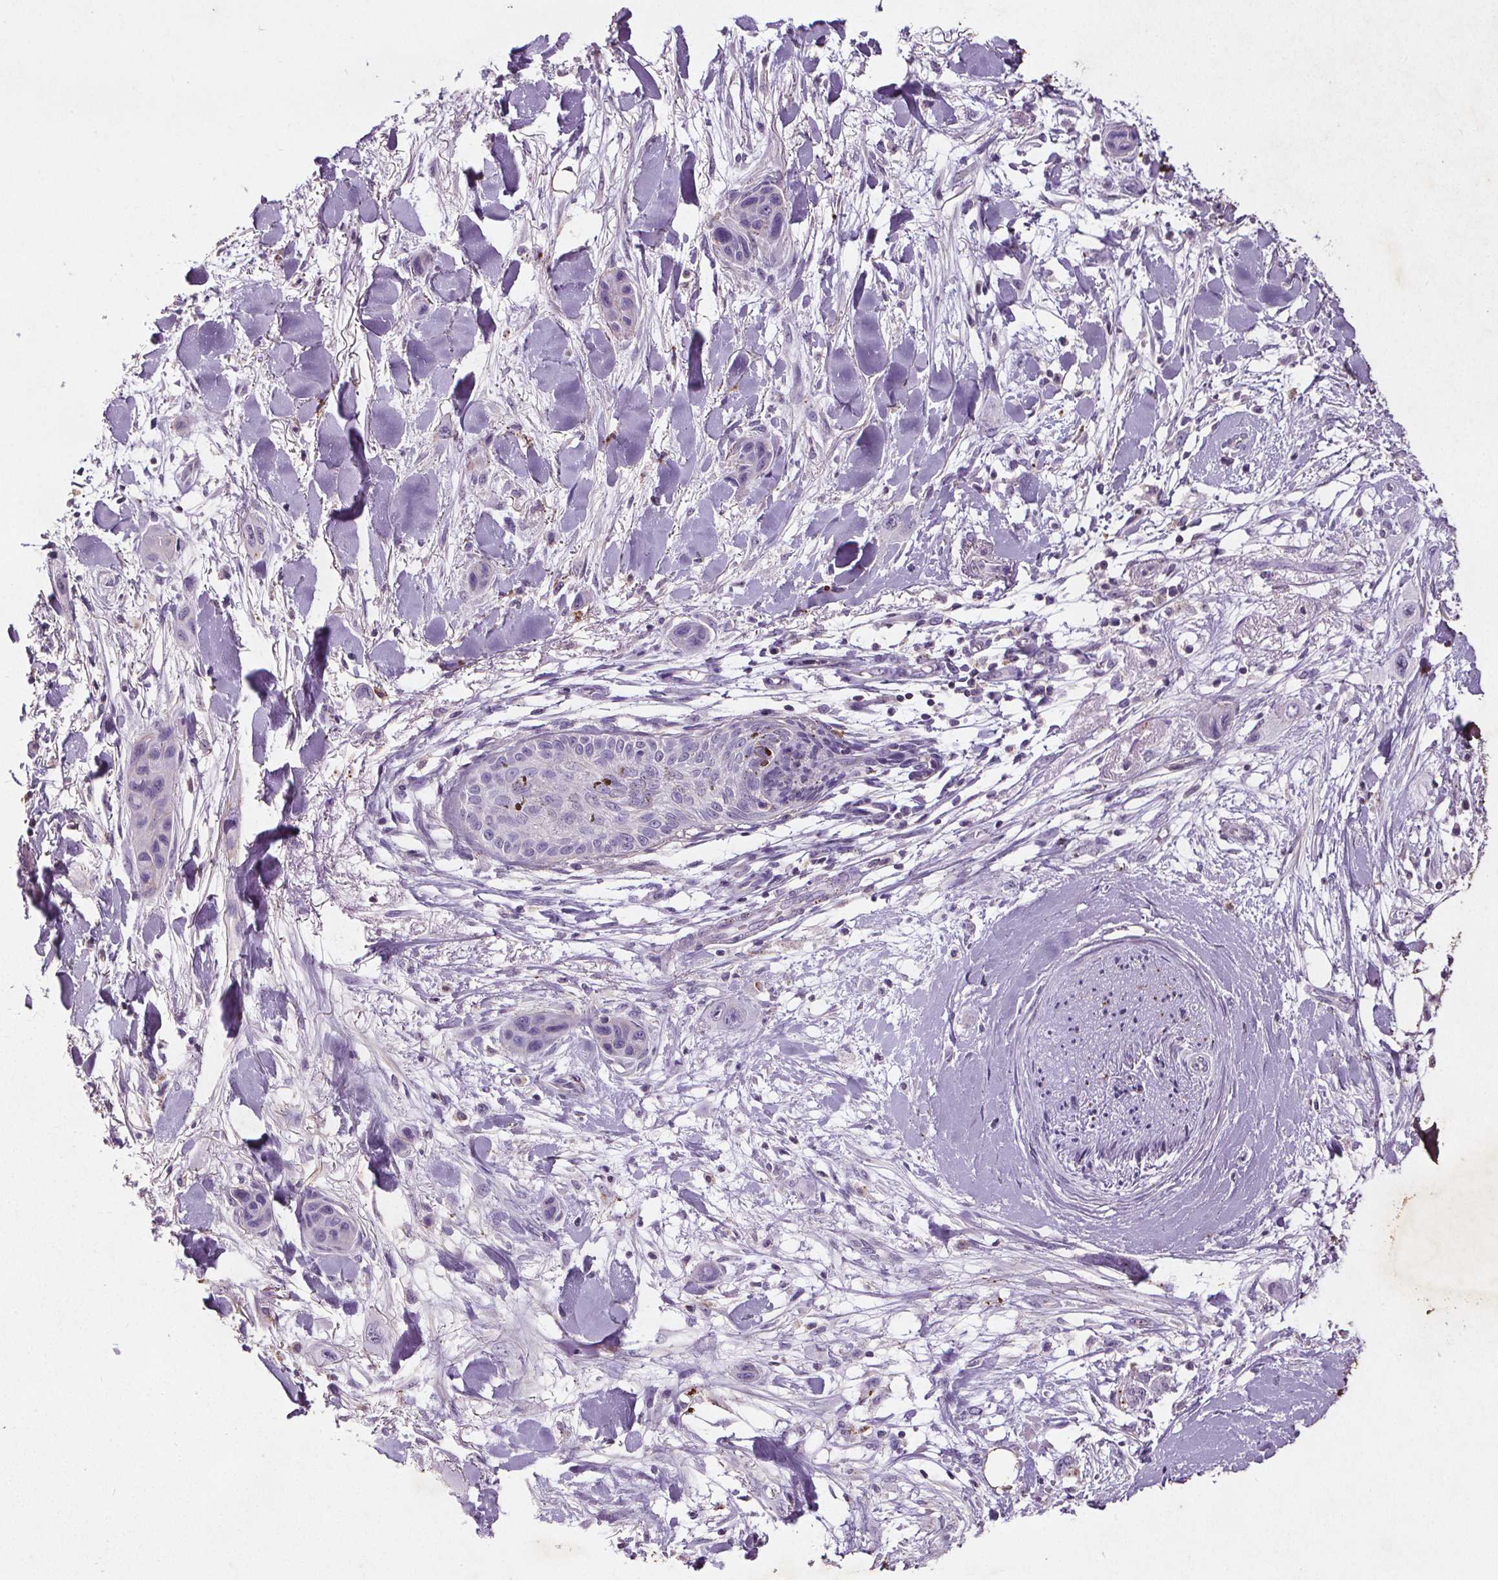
{"staining": {"intensity": "negative", "quantity": "none", "location": "none"}, "tissue": "skin cancer", "cell_type": "Tumor cells", "image_type": "cancer", "snomed": [{"axis": "morphology", "description": "Squamous cell carcinoma, NOS"}, {"axis": "topography", "description": "Skin"}], "caption": "IHC photomicrograph of skin squamous cell carcinoma stained for a protein (brown), which demonstrates no expression in tumor cells.", "gene": "C19orf84", "patient": {"sex": "male", "age": 79}}